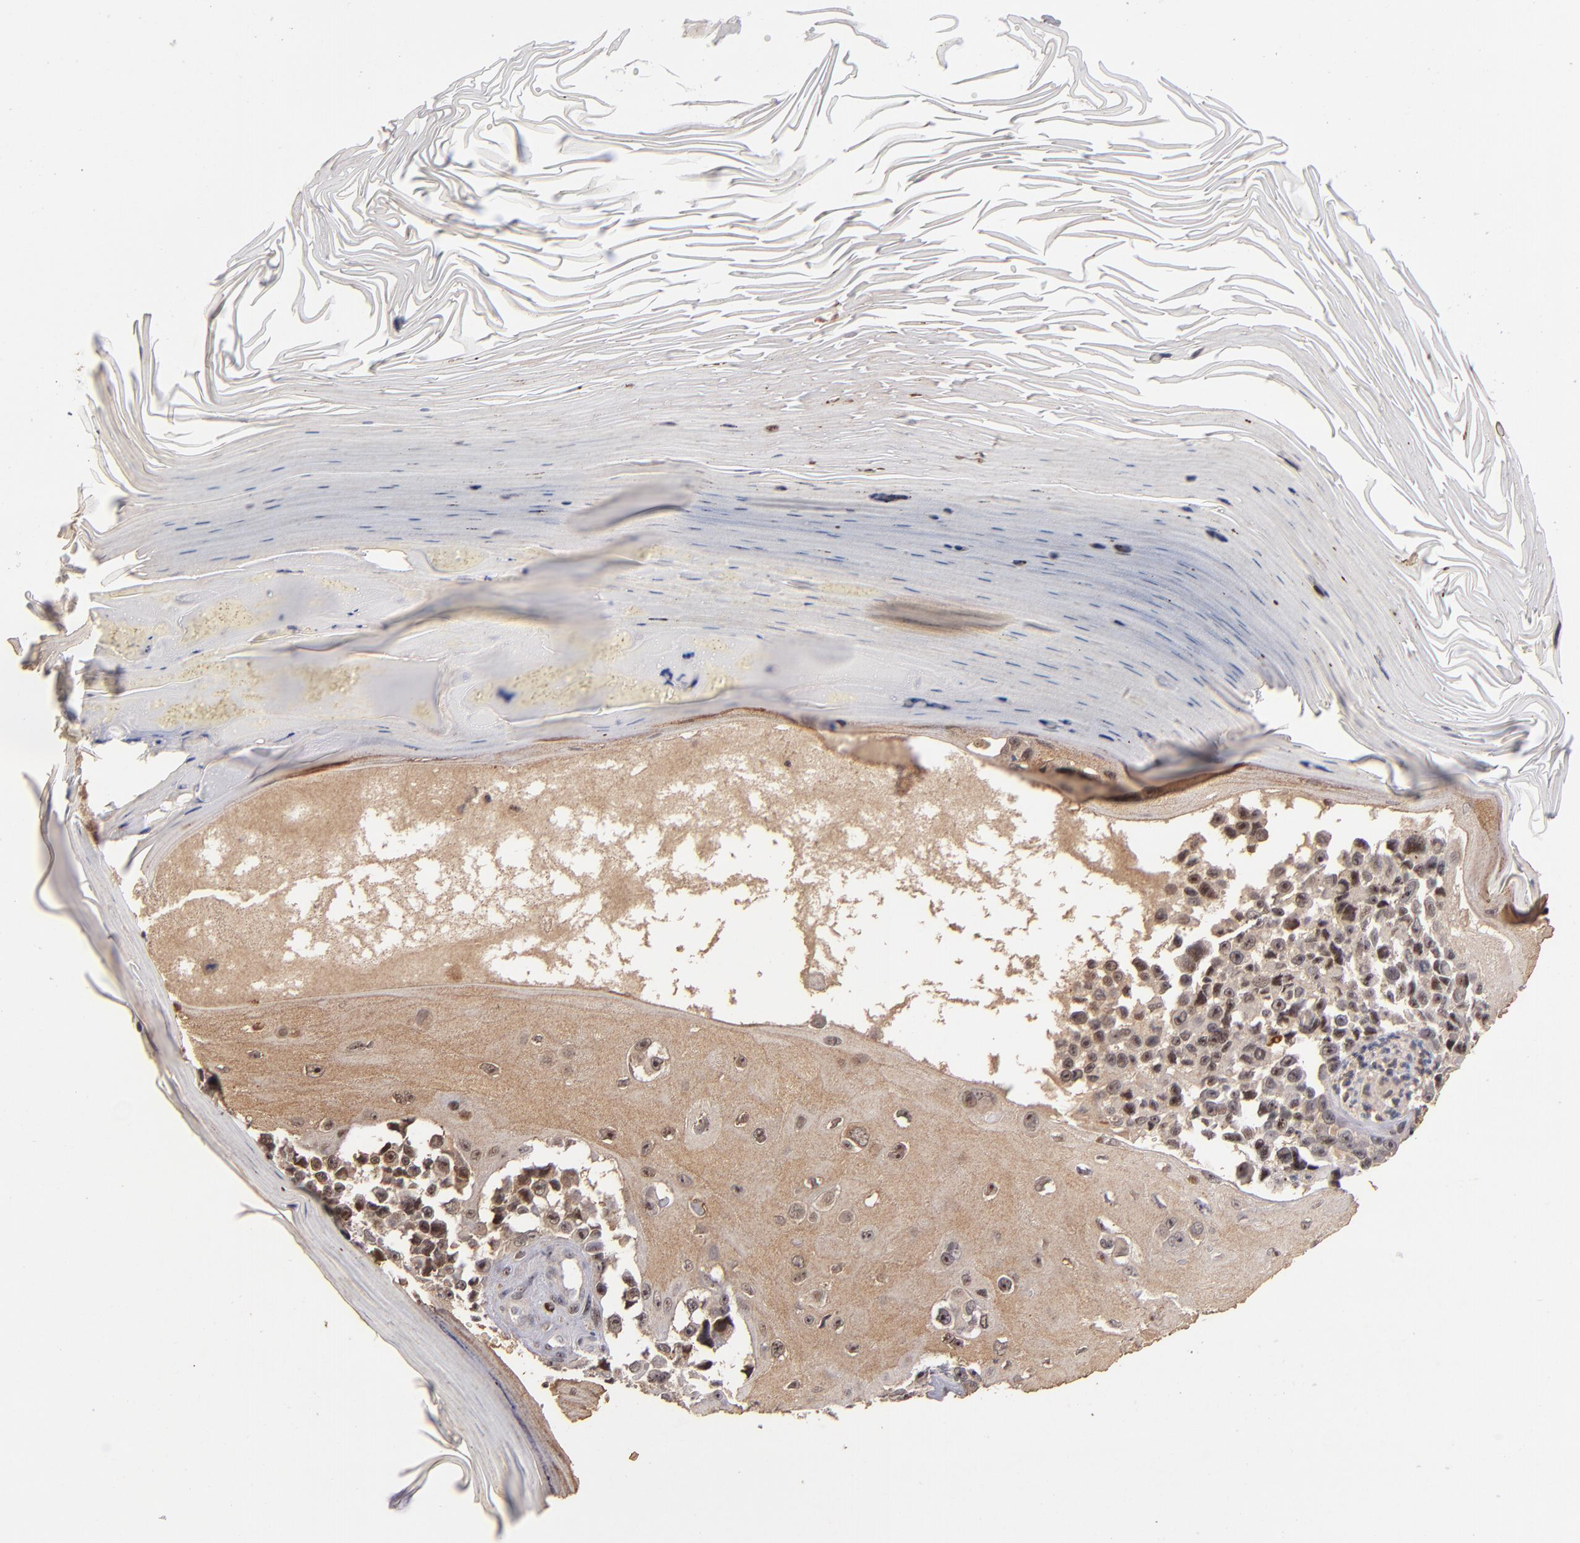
{"staining": {"intensity": "moderate", "quantity": "<25%", "location": "nuclear"}, "tissue": "melanoma", "cell_type": "Tumor cells", "image_type": "cancer", "snomed": [{"axis": "morphology", "description": "Malignant melanoma, NOS"}, {"axis": "topography", "description": "Skin"}], "caption": "Moderate nuclear positivity is appreciated in about <25% of tumor cells in melanoma. The protein of interest is stained brown, and the nuclei are stained in blue (DAB (3,3'-diaminobenzidine) IHC with brightfield microscopy, high magnification).", "gene": "PCNX4", "patient": {"sex": "female", "age": 82}}